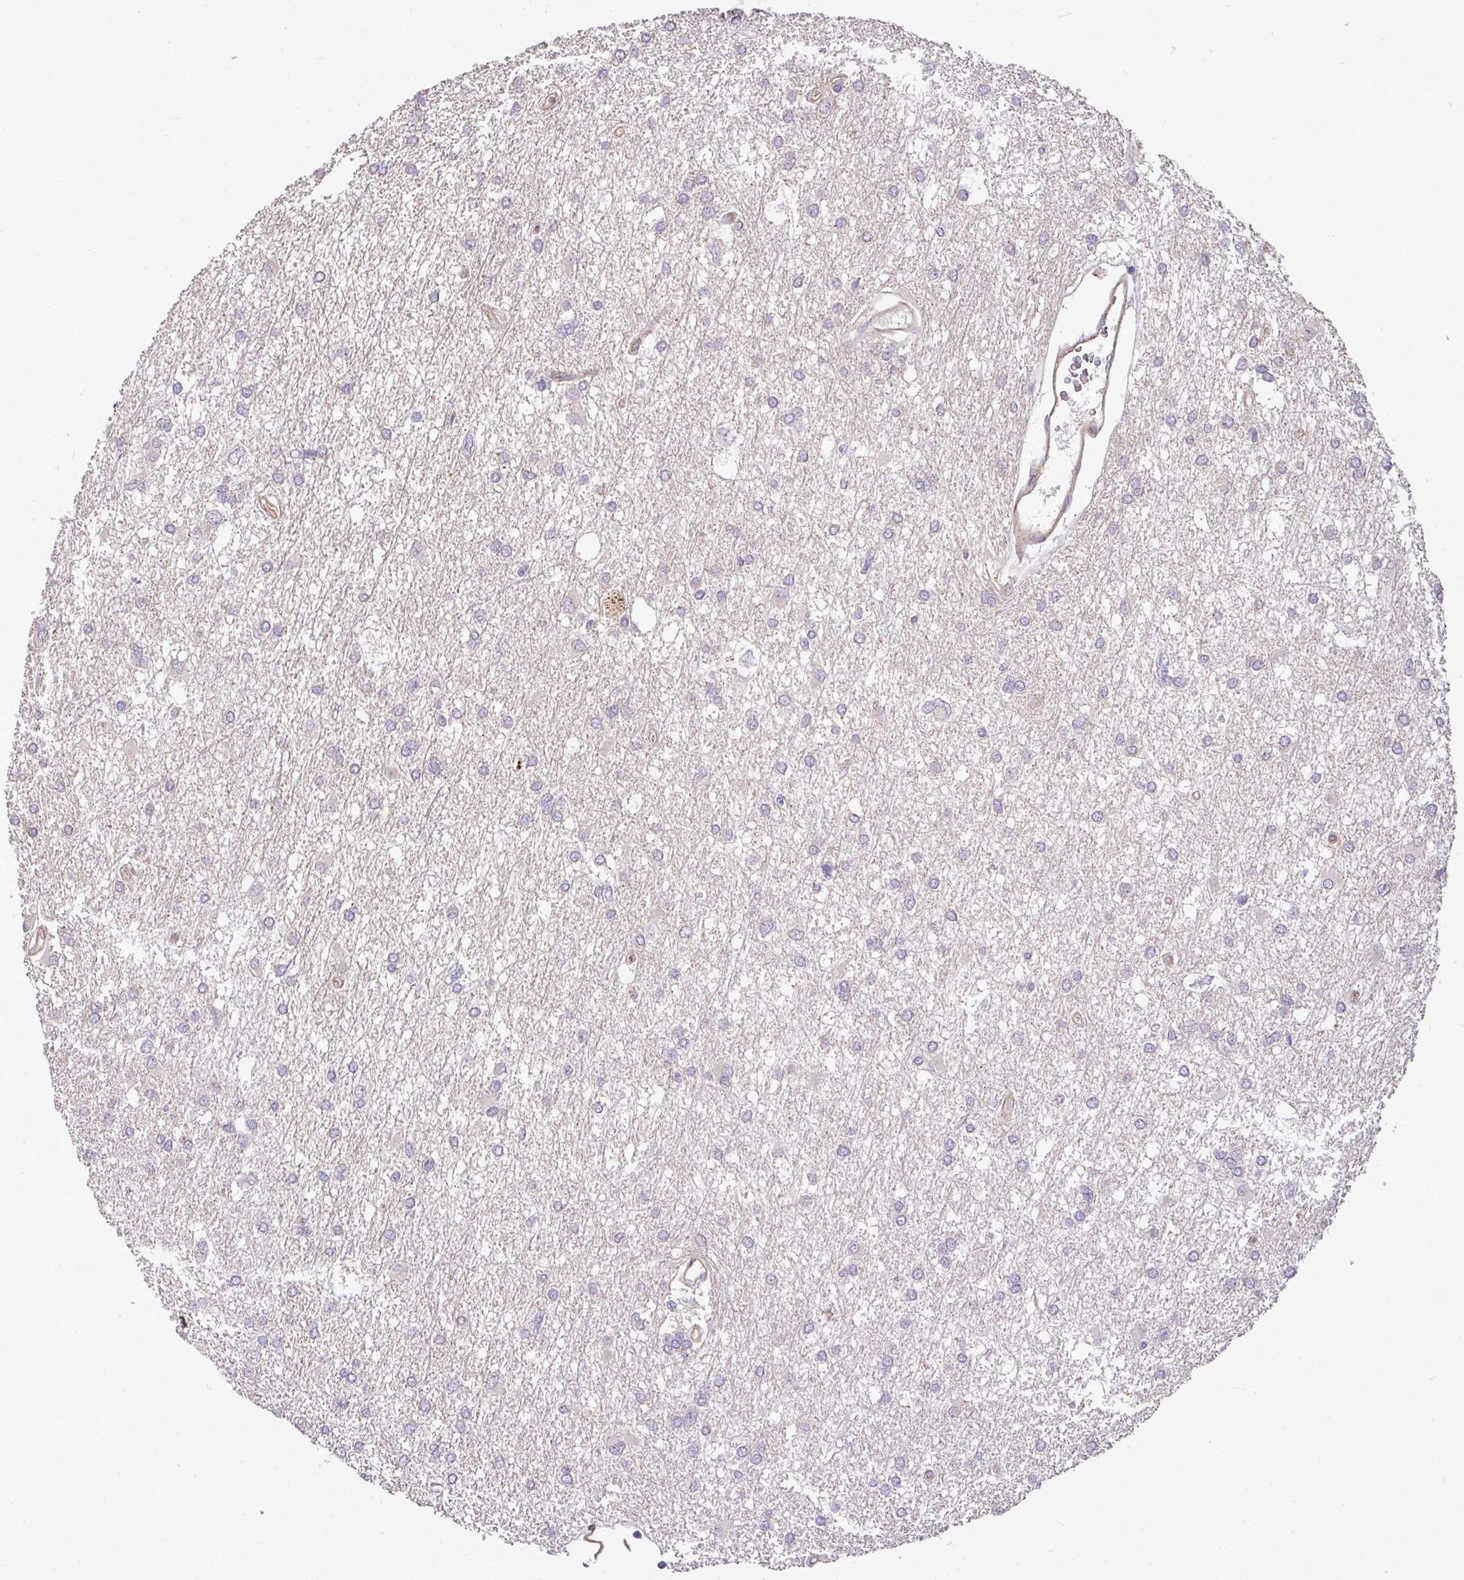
{"staining": {"intensity": "negative", "quantity": "none", "location": "none"}, "tissue": "glioma", "cell_type": "Tumor cells", "image_type": "cancer", "snomed": [{"axis": "morphology", "description": "Glioma, malignant, High grade"}, {"axis": "topography", "description": "Brain"}], "caption": "Protein analysis of glioma demonstrates no significant expression in tumor cells.", "gene": "CASS4", "patient": {"sex": "male", "age": 61}}